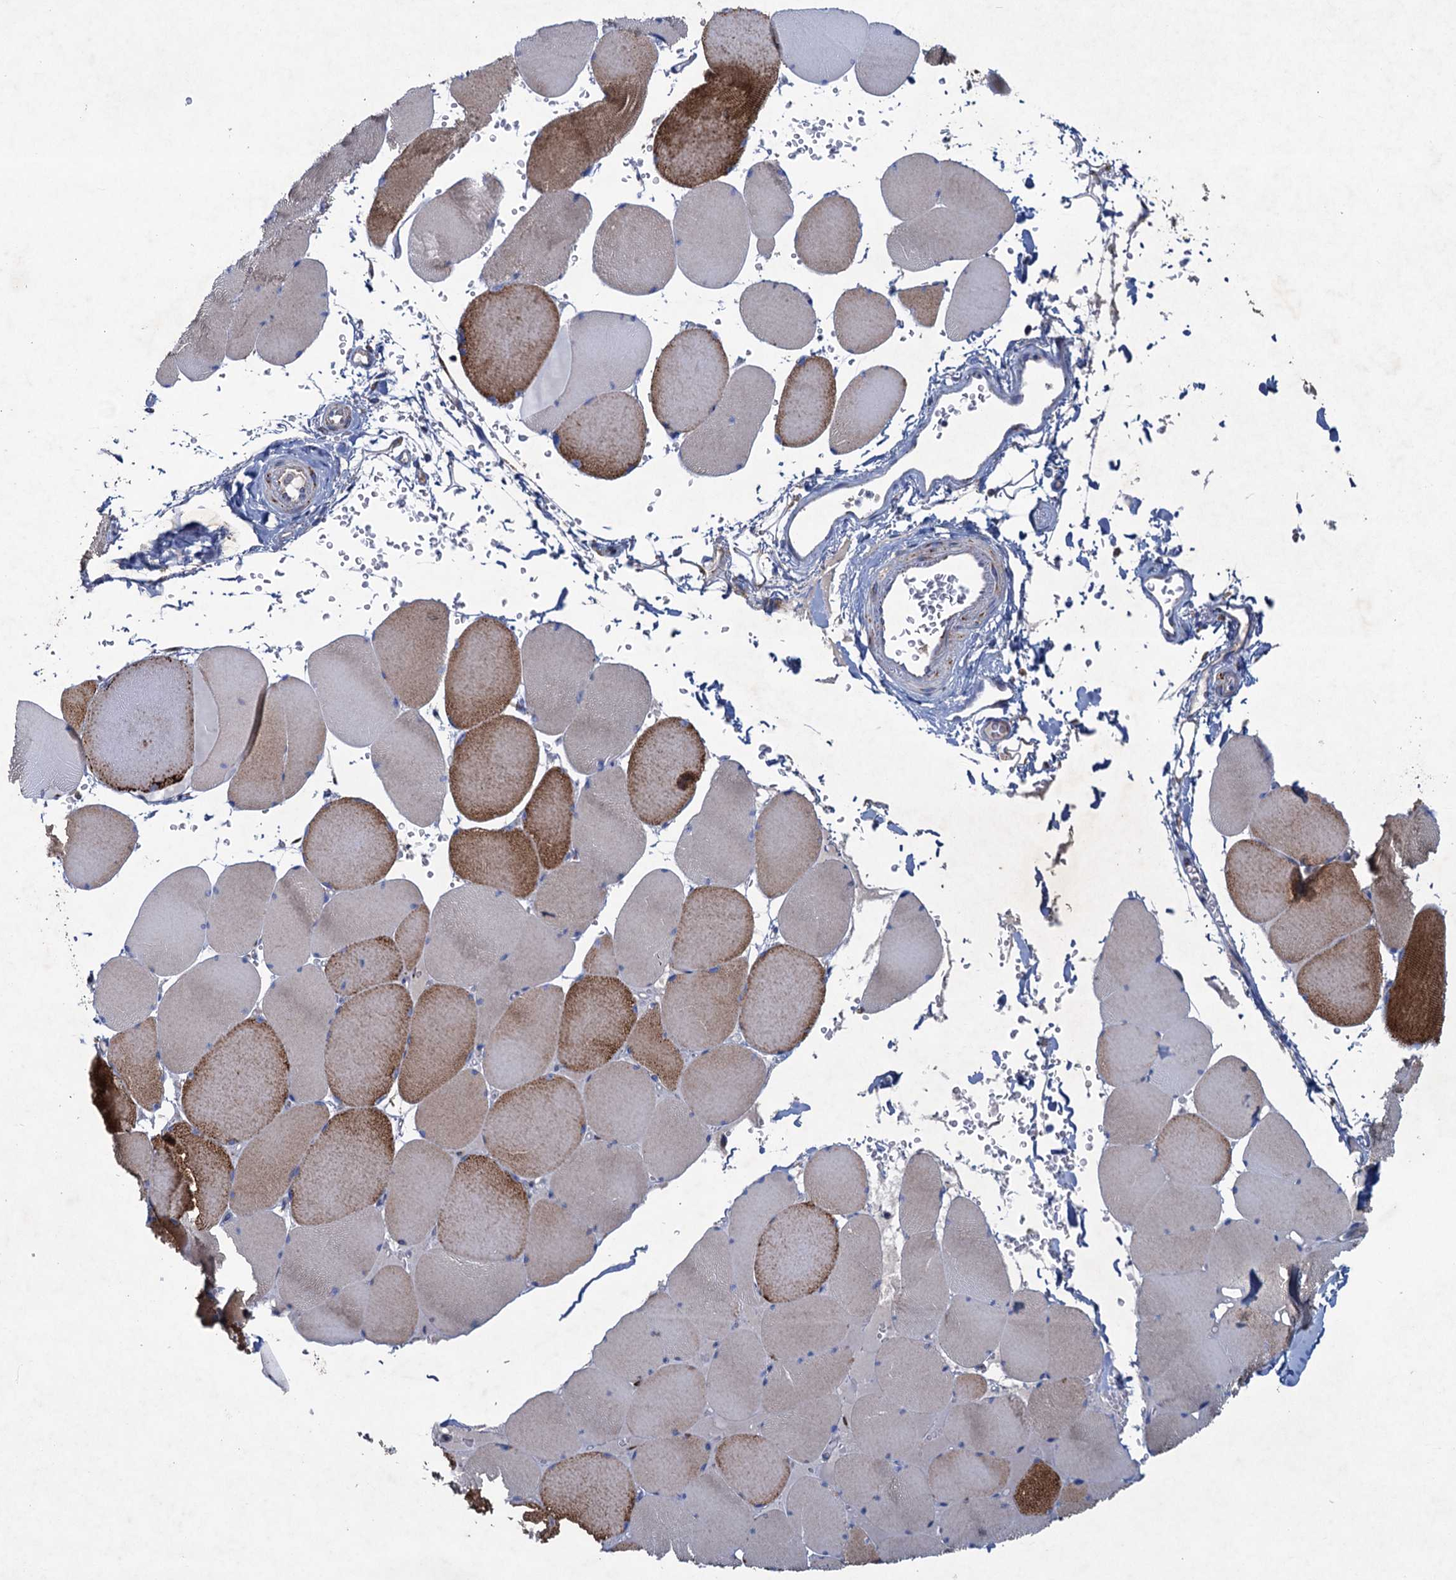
{"staining": {"intensity": "strong", "quantity": "25%-75%", "location": "cytoplasmic/membranous"}, "tissue": "skeletal muscle", "cell_type": "Myocytes", "image_type": "normal", "snomed": [{"axis": "morphology", "description": "Normal tissue, NOS"}, {"axis": "topography", "description": "Skeletal muscle"}, {"axis": "topography", "description": "Head-Neck"}], "caption": "A high amount of strong cytoplasmic/membranous expression is present in about 25%-75% of myocytes in normal skeletal muscle.", "gene": "GTPBP3", "patient": {"sex": "male", "age": 66}}